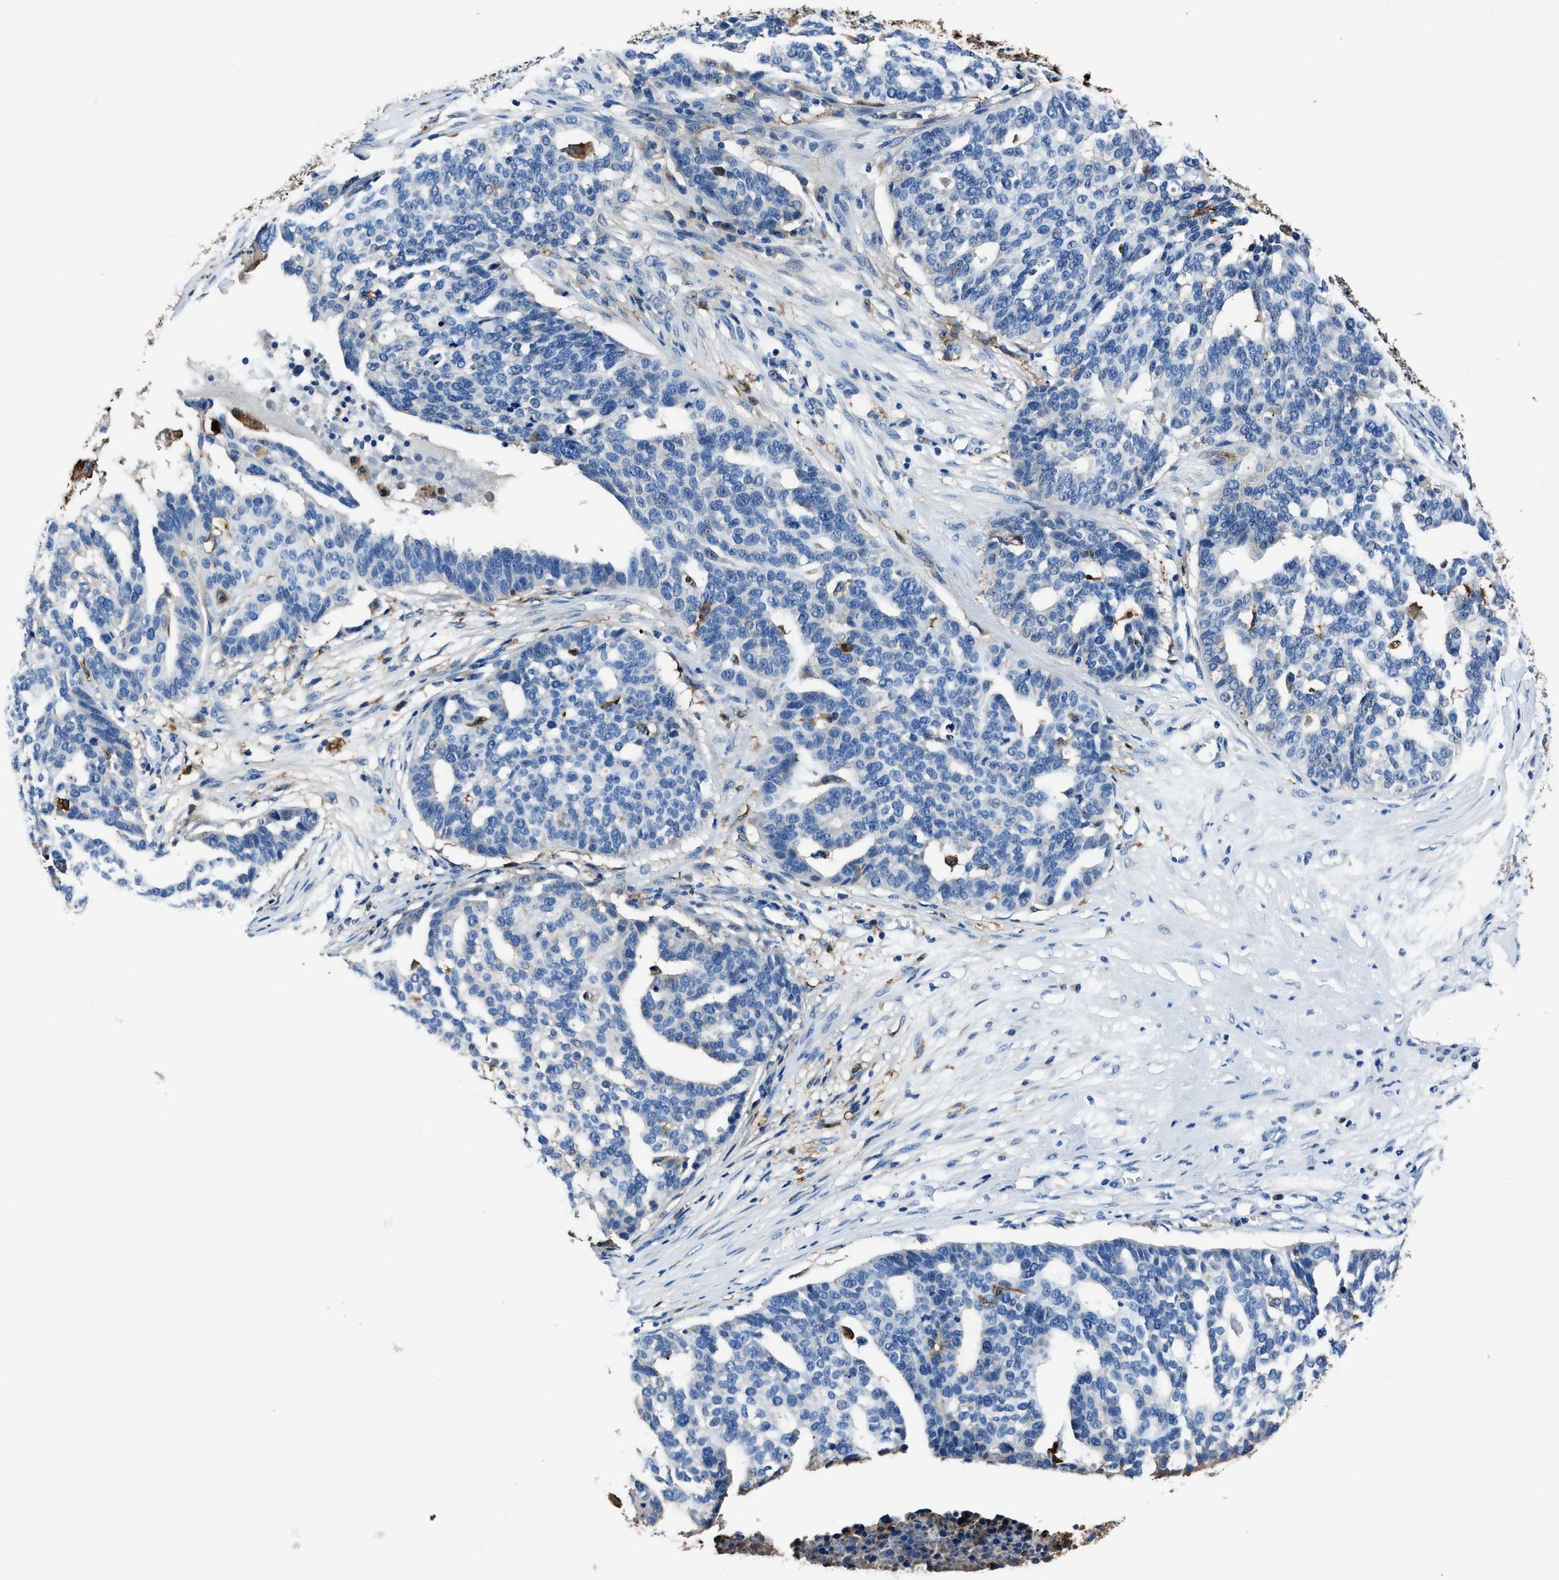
{"staining": {"intensity": "negative", "quantity": "none", "location": "none"}, "tissue": "ovarian cancer", "cell_type": "Tumor cells", "image_type": "cancer", "snomed": [{"axis": "morphology", "description": "Cystadenocarcinoma, serous, NOS"}, {"axis": "topography", "description": "Ovary"}], "caption": "Tumor cells show no significant positivity in ovarian cancer (serous cystadenocarcinoma). (DAB (3,3'-diaminobenzidine) IHC visualized using brightfield microscopy, high magnification).", "gene": "FTL", "patient": {"sex": "female", "age": 59}}